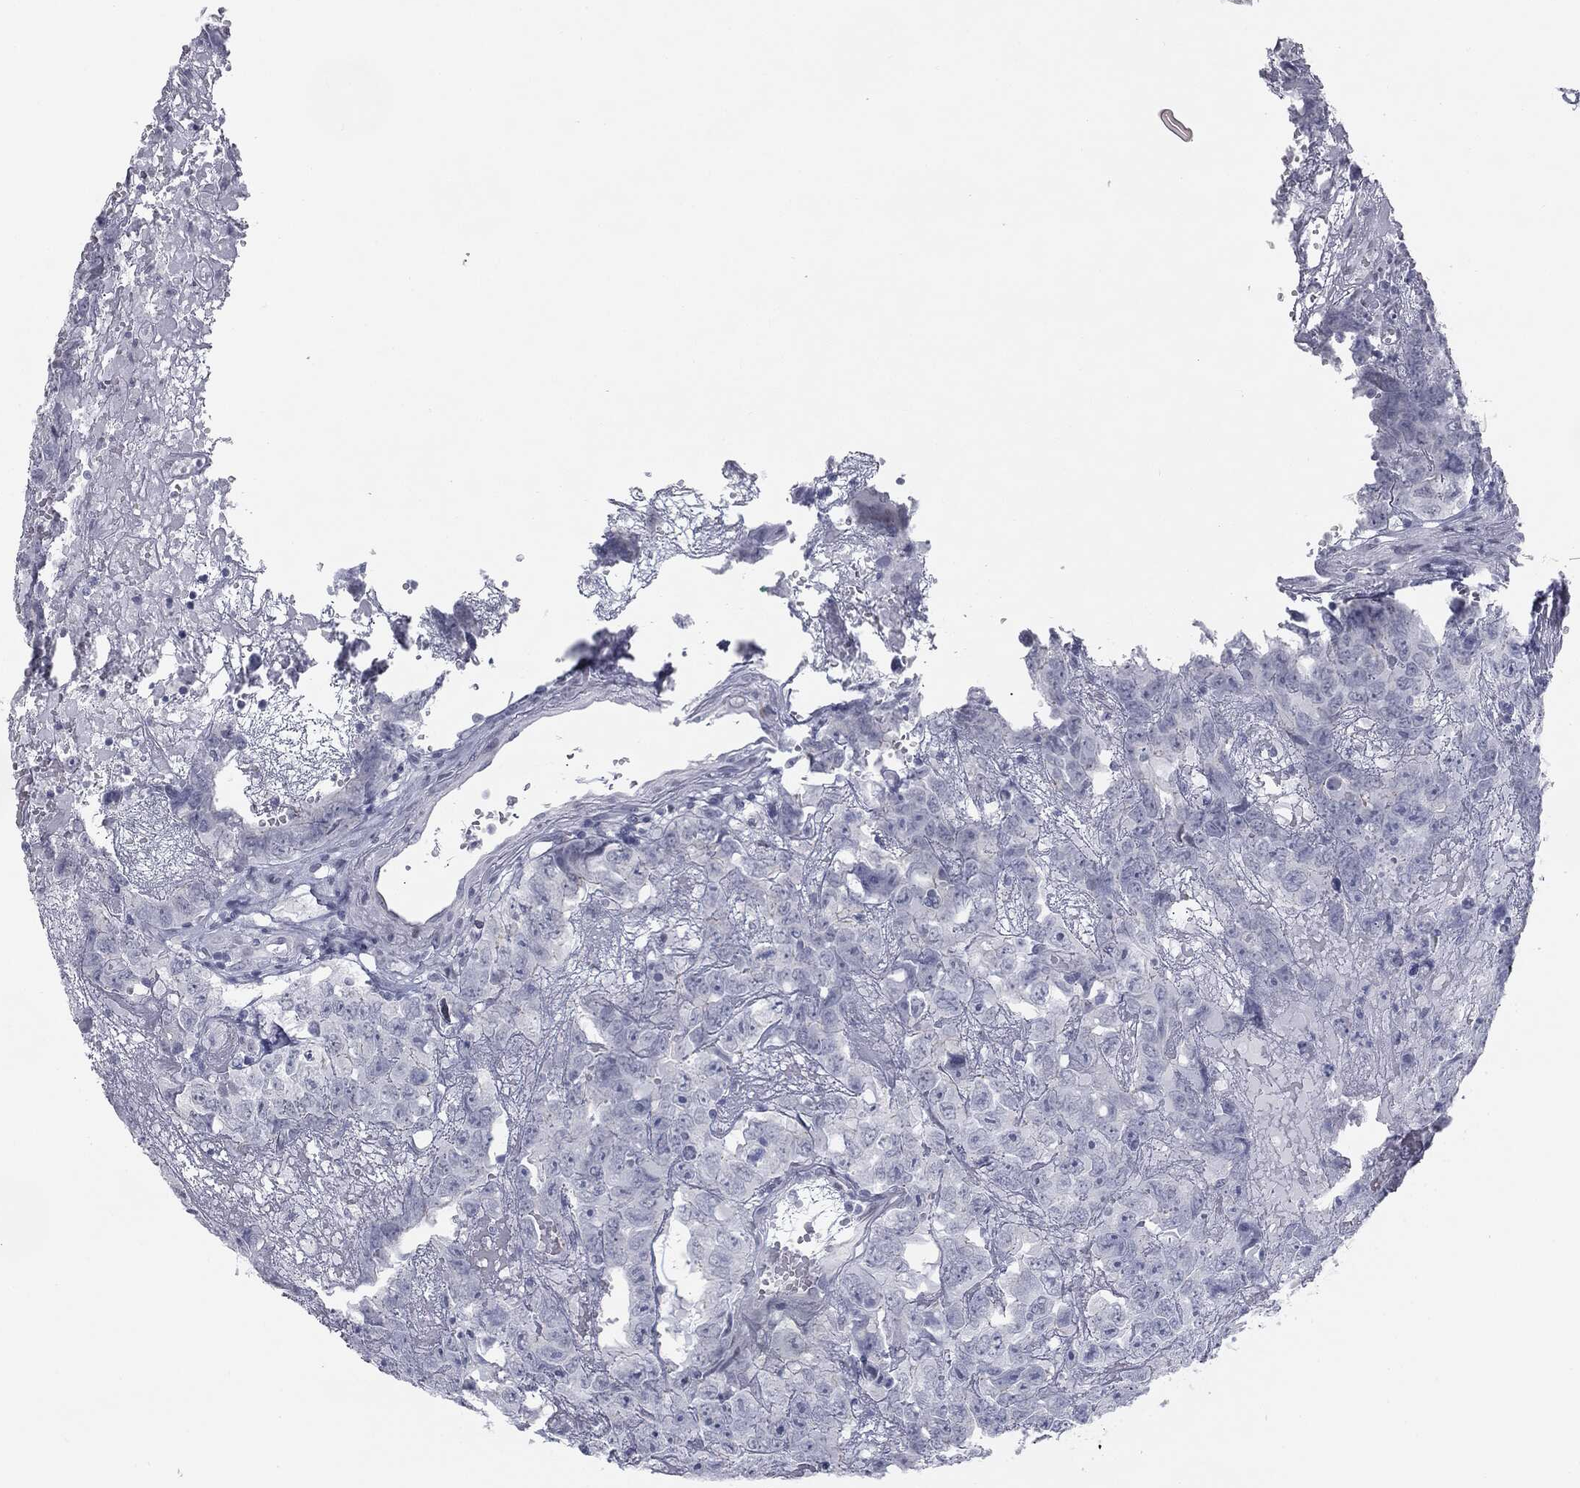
{"staining": {"intensity": "negative", "quantity": "none", "location": "none"}, "tissue": "testis cancer", "cell_type": "Tumor cells", "image_type": "cancer", "snomed": [{"axis": "morphology", "description": "Carcinoma, Embryonal, NOS"}, {"axis": "topography", "description": "Testis"}], "caption": "Embryonal carcinoma (testis) was stained to show a protein in brown. There is no significant positivity in tumor cells. Brightfield microscopy of immunohistochemistry (IHC) stained with DAB (3,3'-diaminobenzidine) (brown) and hematoxylin (blue), captured at high magnification.", "gene": "TPO", "patient": {"sex": "male", "age": 45}}